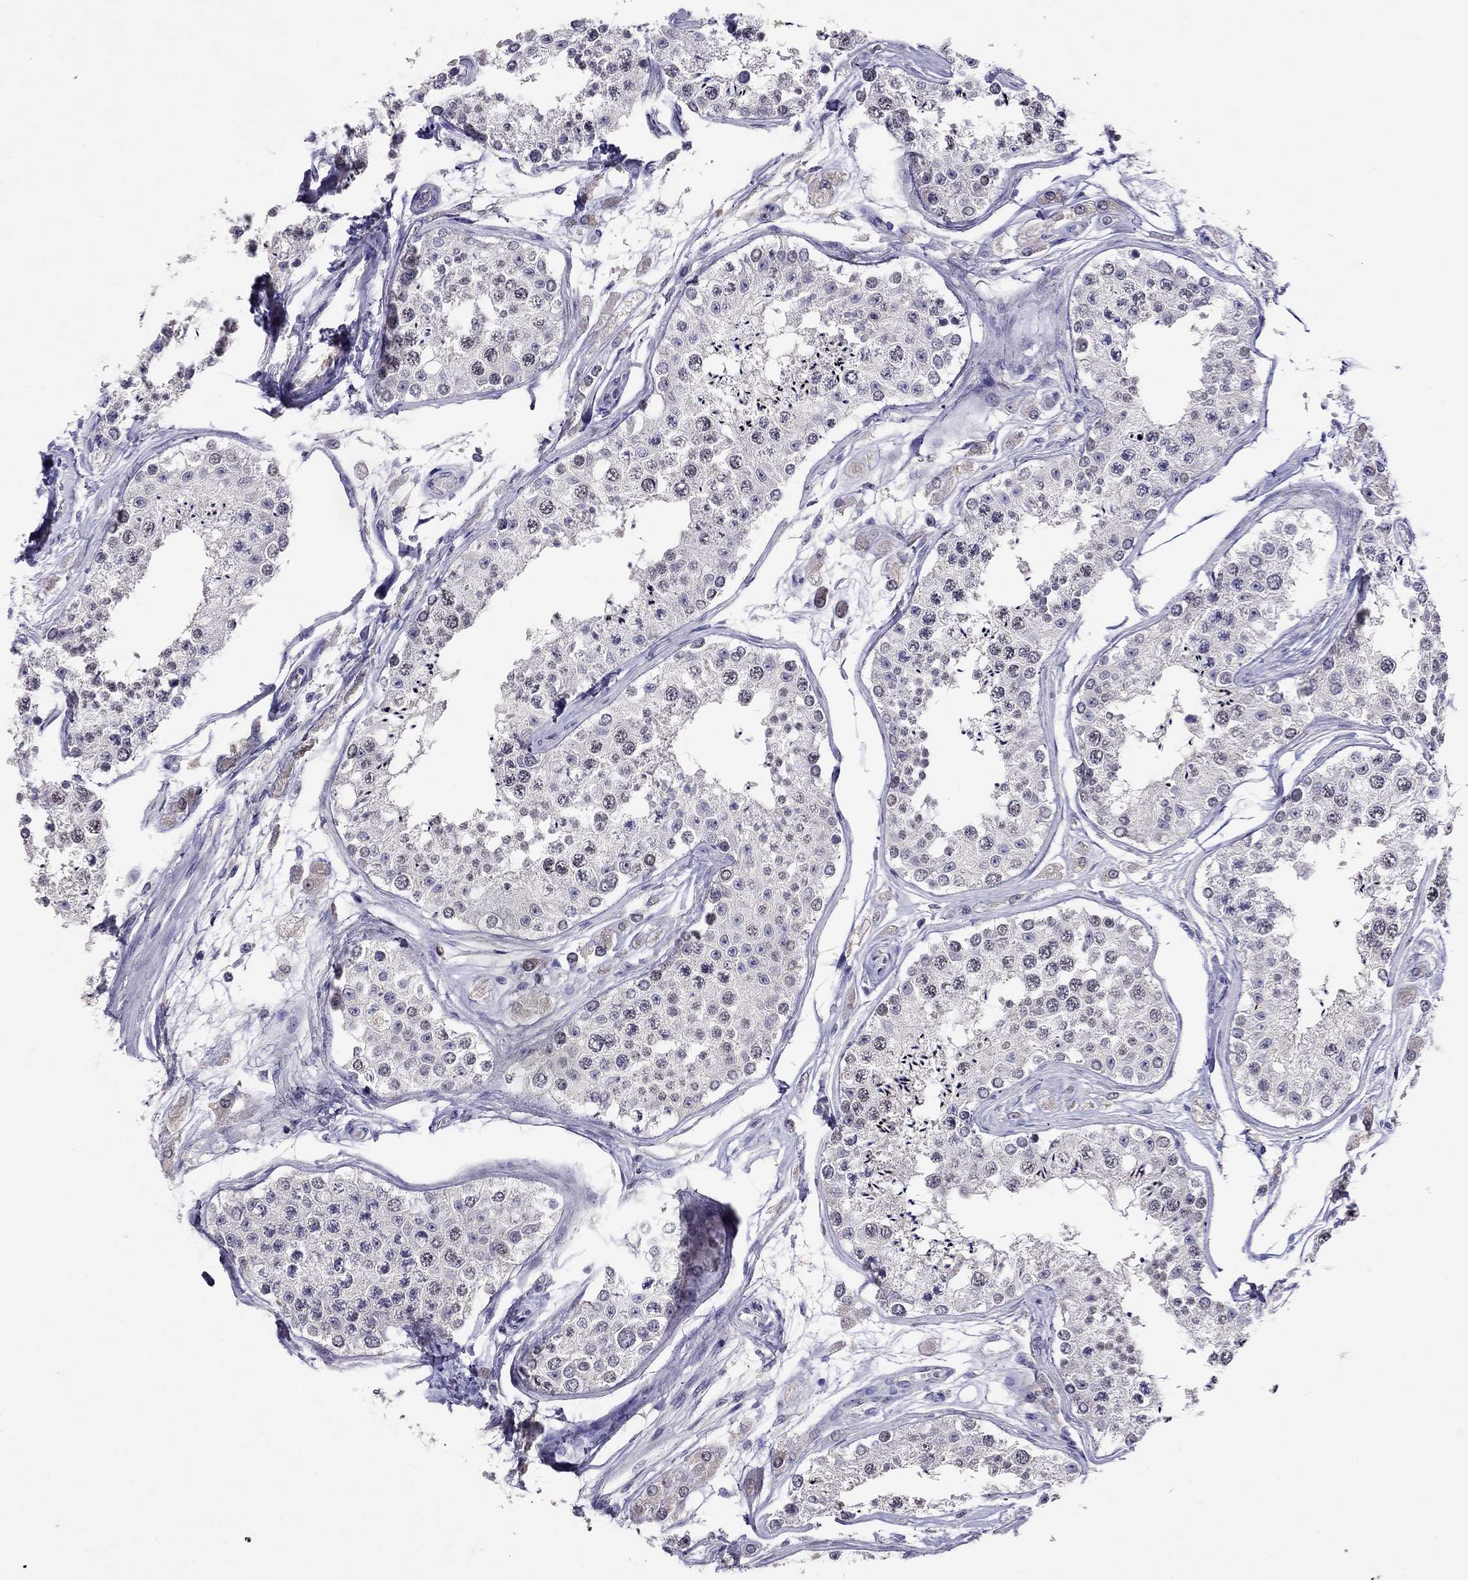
{"staining": {"intensity": "negative", "quantity": "none", "location": "none"}, "tissue": "testis", "cell_type": "Cells in seminiferous ducts", "image_type": "normal", "snomed": [{"axis": "morphology", "description": "Normal tissue, NOS"}, {"axis": "topography", "description": "Testis"}], "caption": "An image of testis stained for a protein reveals no brown staining in cells in seminiferous ducts. (Immunohistochemistry (ihc), brightfield microscopy, high magnification).", "gene": "MYO3B", "patient": {"sex": "male", "age": 25}}